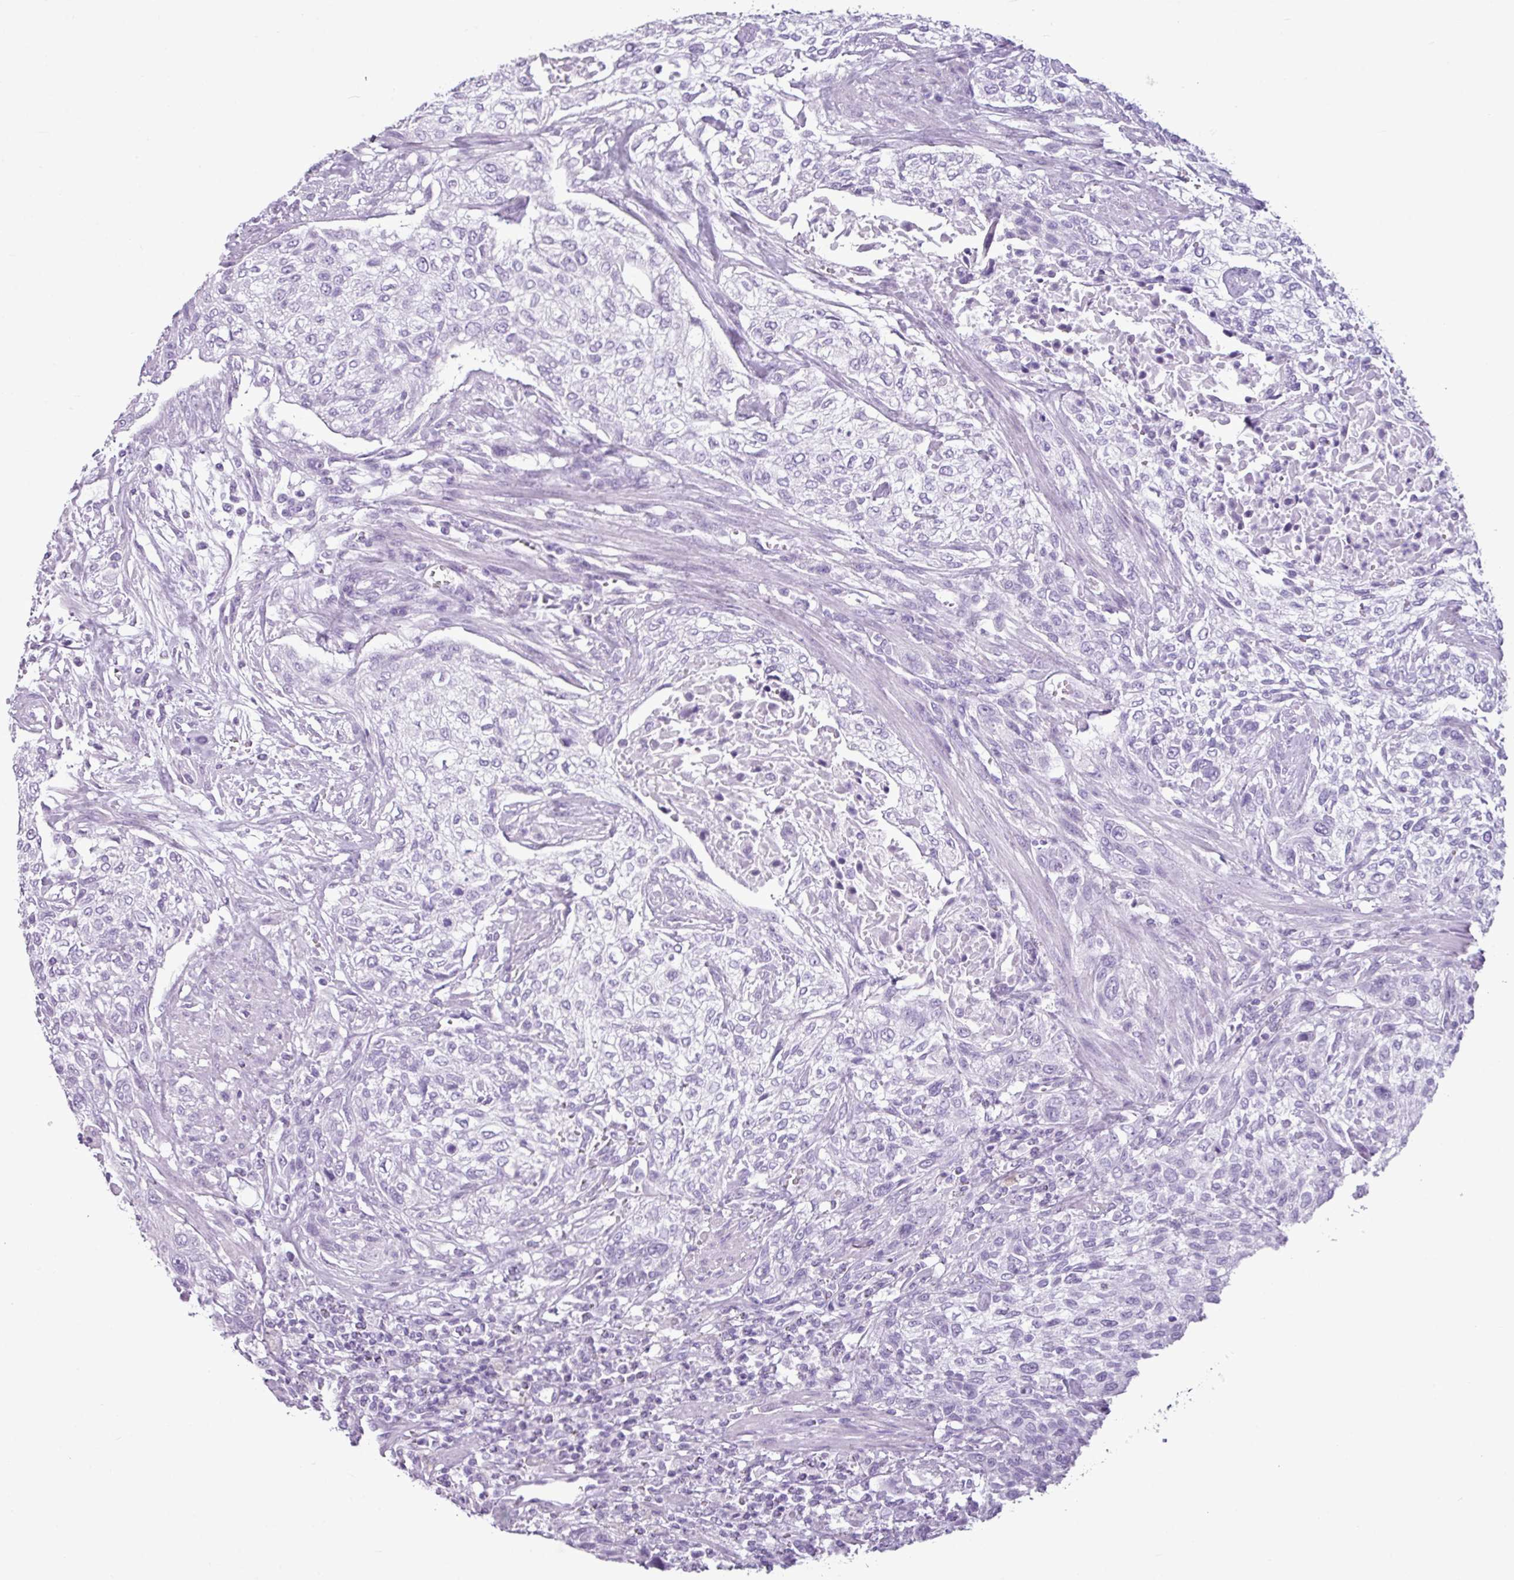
{"staining": {"intensity": "negative", "quantity": "none", "location": "none"}, "tissue": "urothelial cancer", "cell_type": "Tumor cells", "image_type": "cancer", "snomed": [{"axis": "morphology", "description": "Normal tissue, NOS"}, {"axis": "morphology", "description": "Urothelial carcinoma, NOS"}, {"axis": "topography", "description": "Urinary bladder"}, {"axis": "topography", "description": "Peripheral nerve tissue"}], "caption": "High magnification brightfield microscopy of urothelial cancer stained with DAB (brown) and counterstained with hematoxylin (blue): tumor cells show no significant positivity.", "gene": "AMY1B", "patient": {"sex": "male", "age": 35}}